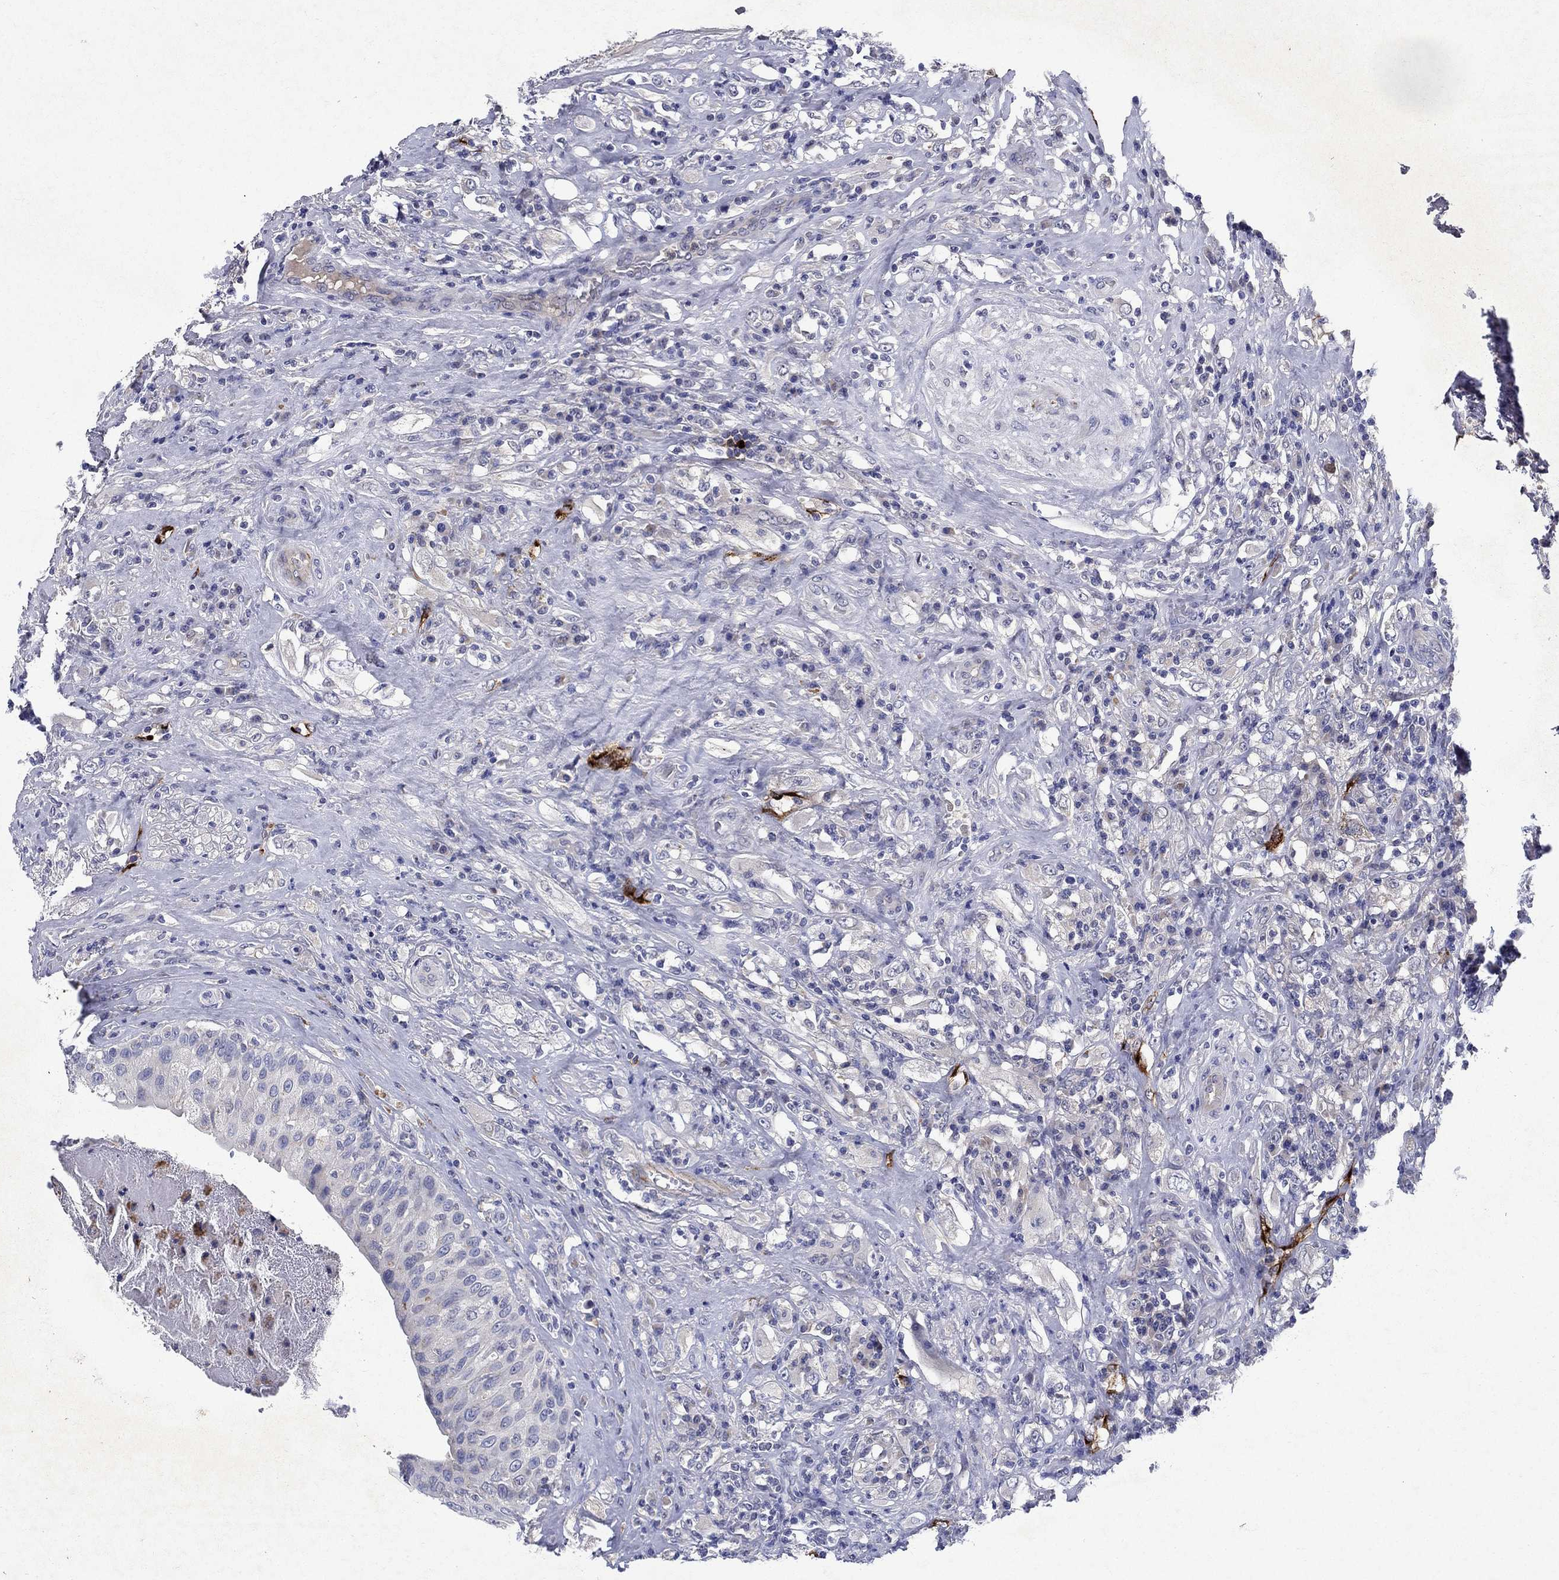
{"staining": {"intensity": "negative", "quantity": "none", "location": "none"}, "tissue": "testis cancer", "cell_type": "Tumor cells", "image_type": "cancer", "snomed": [{"axis": "morphology", "description": "Necrosis, NOS"}, {"axis": "morphology", "description": "Carcinoma, Embryonal, NOS"}, {"axis": "topography", "description": "Testis"}], "caption": "Testis embryonal carcinoma stained for a protein using immunohistochemistry (IHC) shows no staining tumor cells.", "gene": "STAB2", "patient": {"sex": "male", "age": 19}}